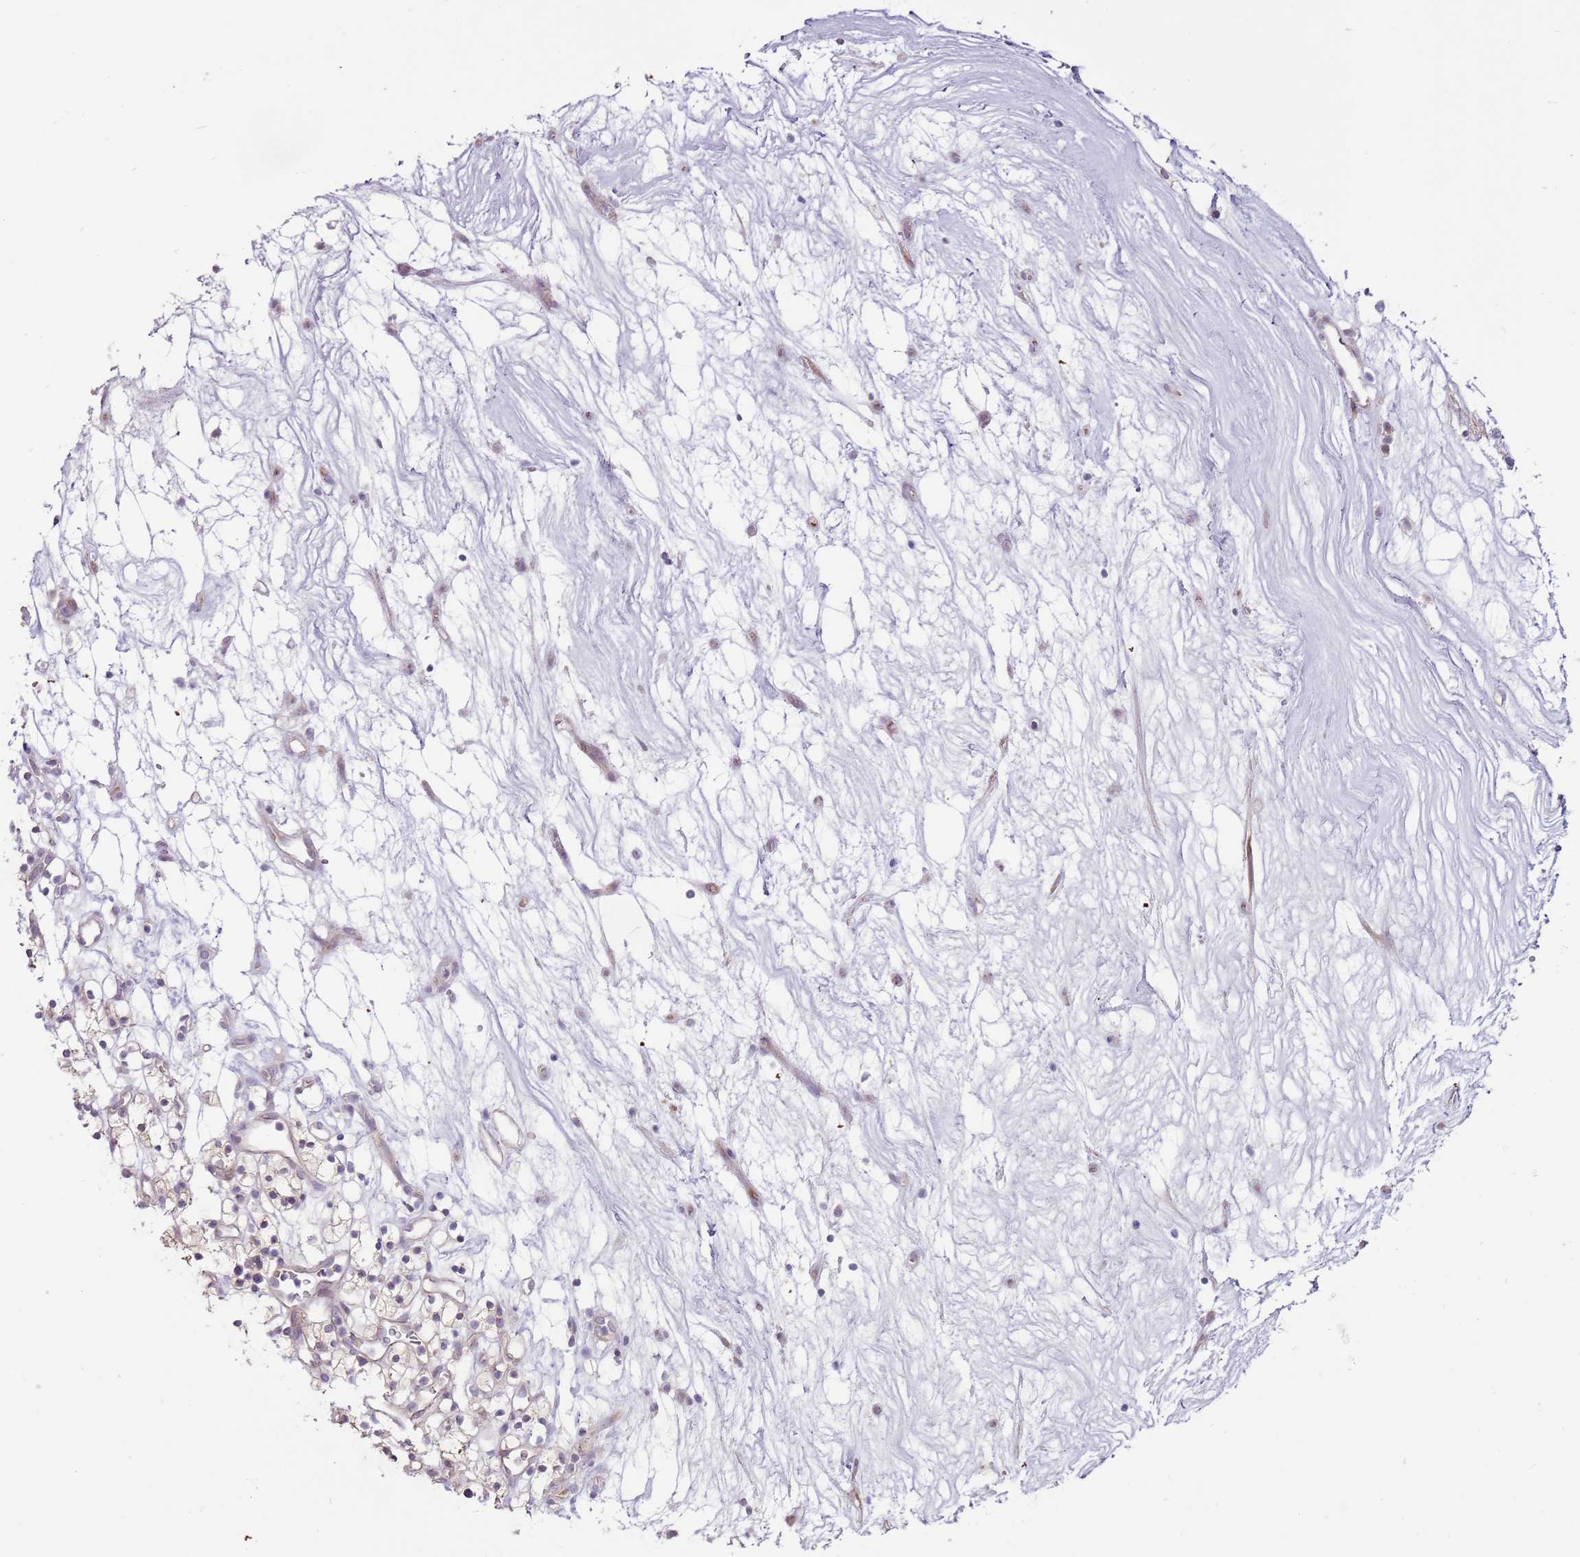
{"staining": {"intensity": "weak", "quantity": "<25%", "location": "cytoplasmic/membranous"}, "tissue": "renal cancer", "cell_type": "Tumor cells", "image_type": "cancer", "snomed": [{"axis": "morphology", "description": "Adenocarcinoma, NOS"}, {"axis": "topography", "description": "Kidney"}], "caption": "The histopathology image shows no staining of tumor cells in renal cancer (adenocarcinoma).", "gene": "SPATA31D1", "patient": {"sex": "female", "age": 57}}